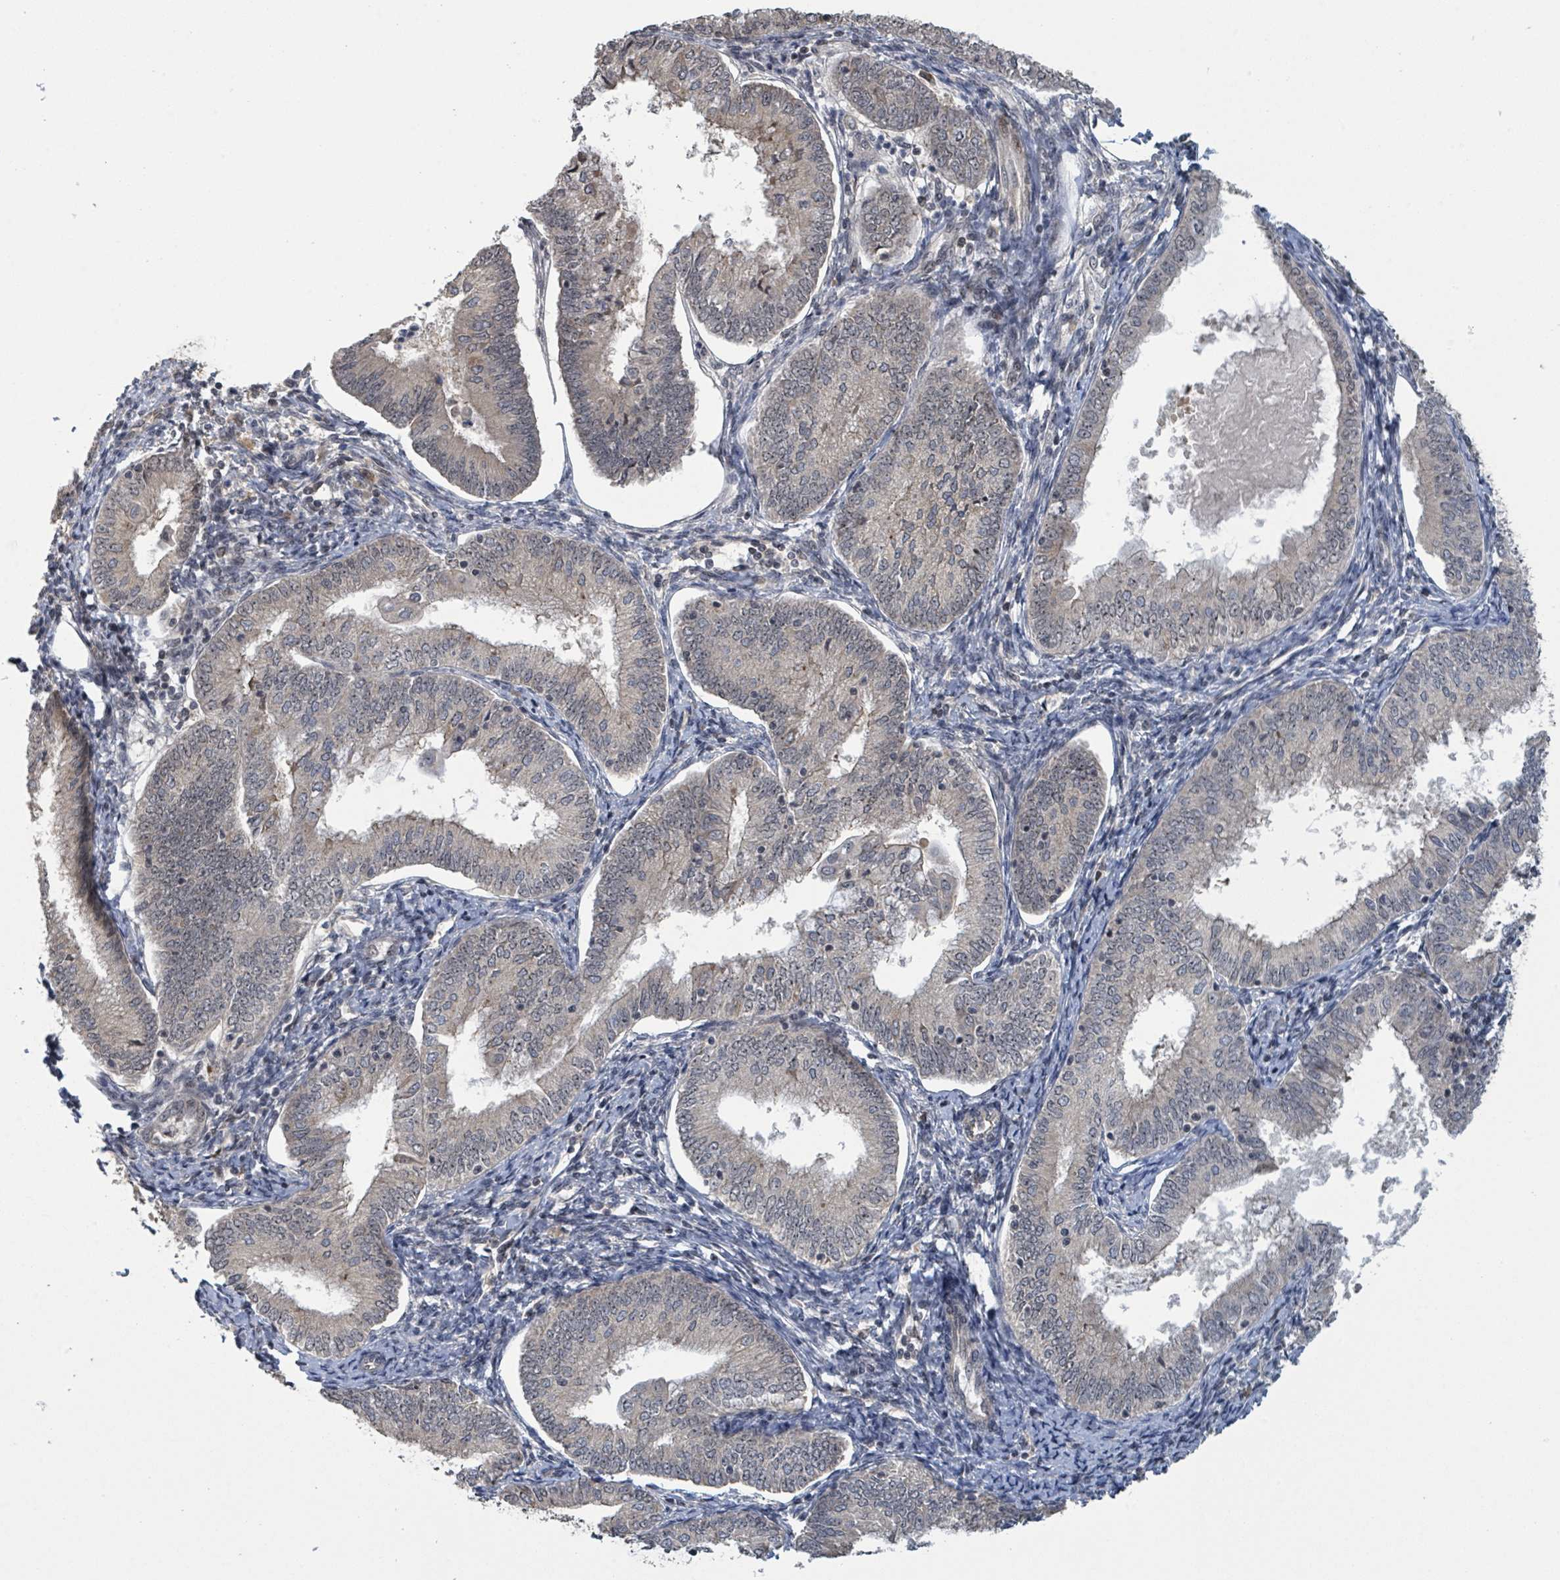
{"staining": {"intensity": "weak", "quantity": "25%-75%", "location": "cytoplasmic/membranous,nuclear"}, "tissue": "endometrial cancer", "cell_type": "Tumor cells", "image_type": "cancer", "snomed": [{"axis": "morphology", "description": "Adenocarcinoma, NOS"}, {"axis": "topography", "description": "Endometrium"}], "caption": "Protein expression by immunohistochemistry (IHC) demonstrates weak cytoplasmic/membranous and nuclear expression in approximately 25%-75% of tumor cells in adenocarcinoma (endometrial).", "gene": "ZBTB14", "patient": {"sex": "female", "age": 55}}